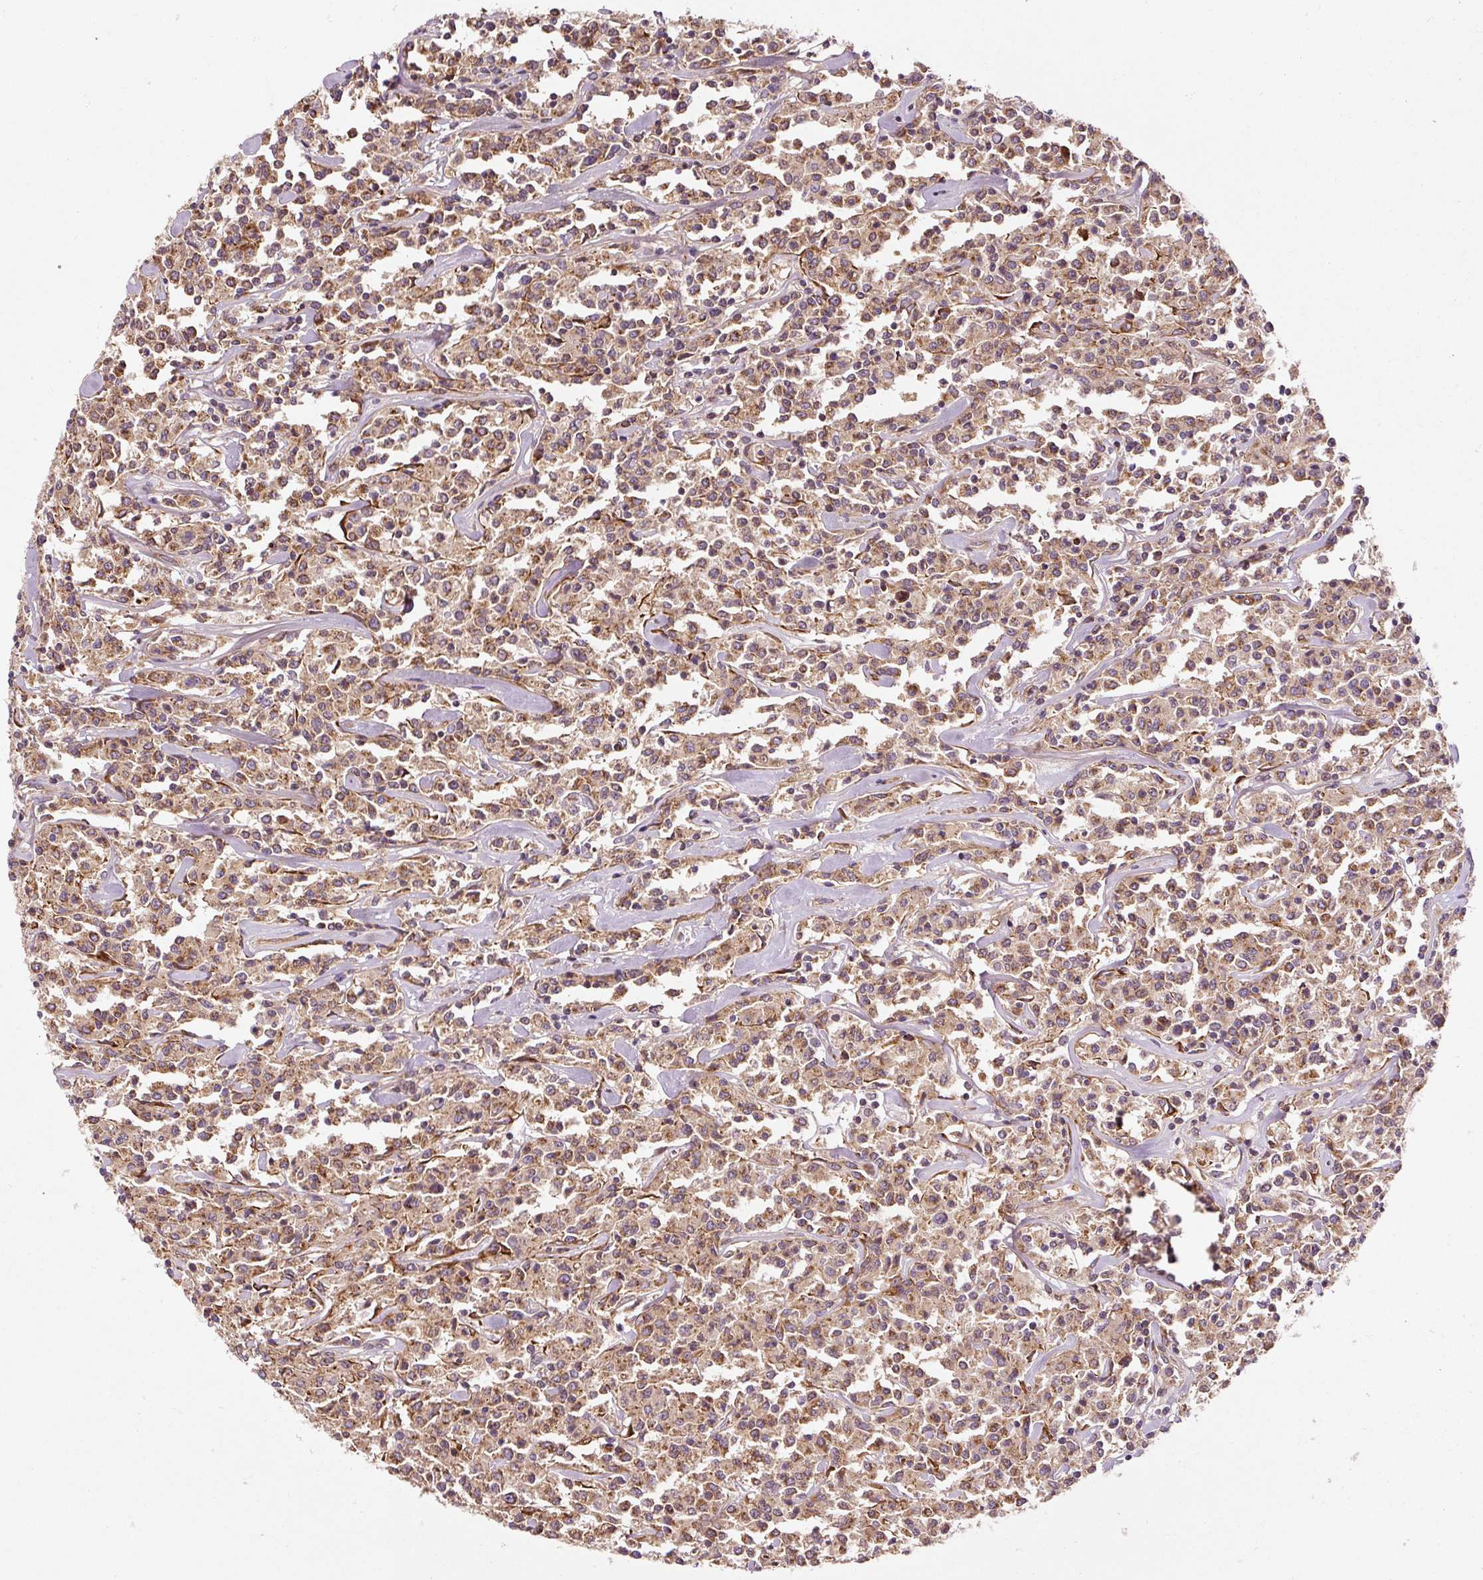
{"staining": {"intensity": "moderate", "quantity": ">75%", "location": "cytoplasmic/membranous"}, "tissue": "lymphoma", "cell_type": "Tumor cells", "image_type": "cancer", "snomed": [{"axis": "morphology", "description": "Malignant lymphoma, non-Hodgkin's type, Low grade"}, {"axis": "topography", "description": "Small intestine"}], "caption": "IHC of human lymphoma demonstrates medium levels of moderate cytoplasmic/membranous positivity in about >75% of tumor cells.", "gene": "ISCU", "patient": {"sex": "female", "age": 59}}